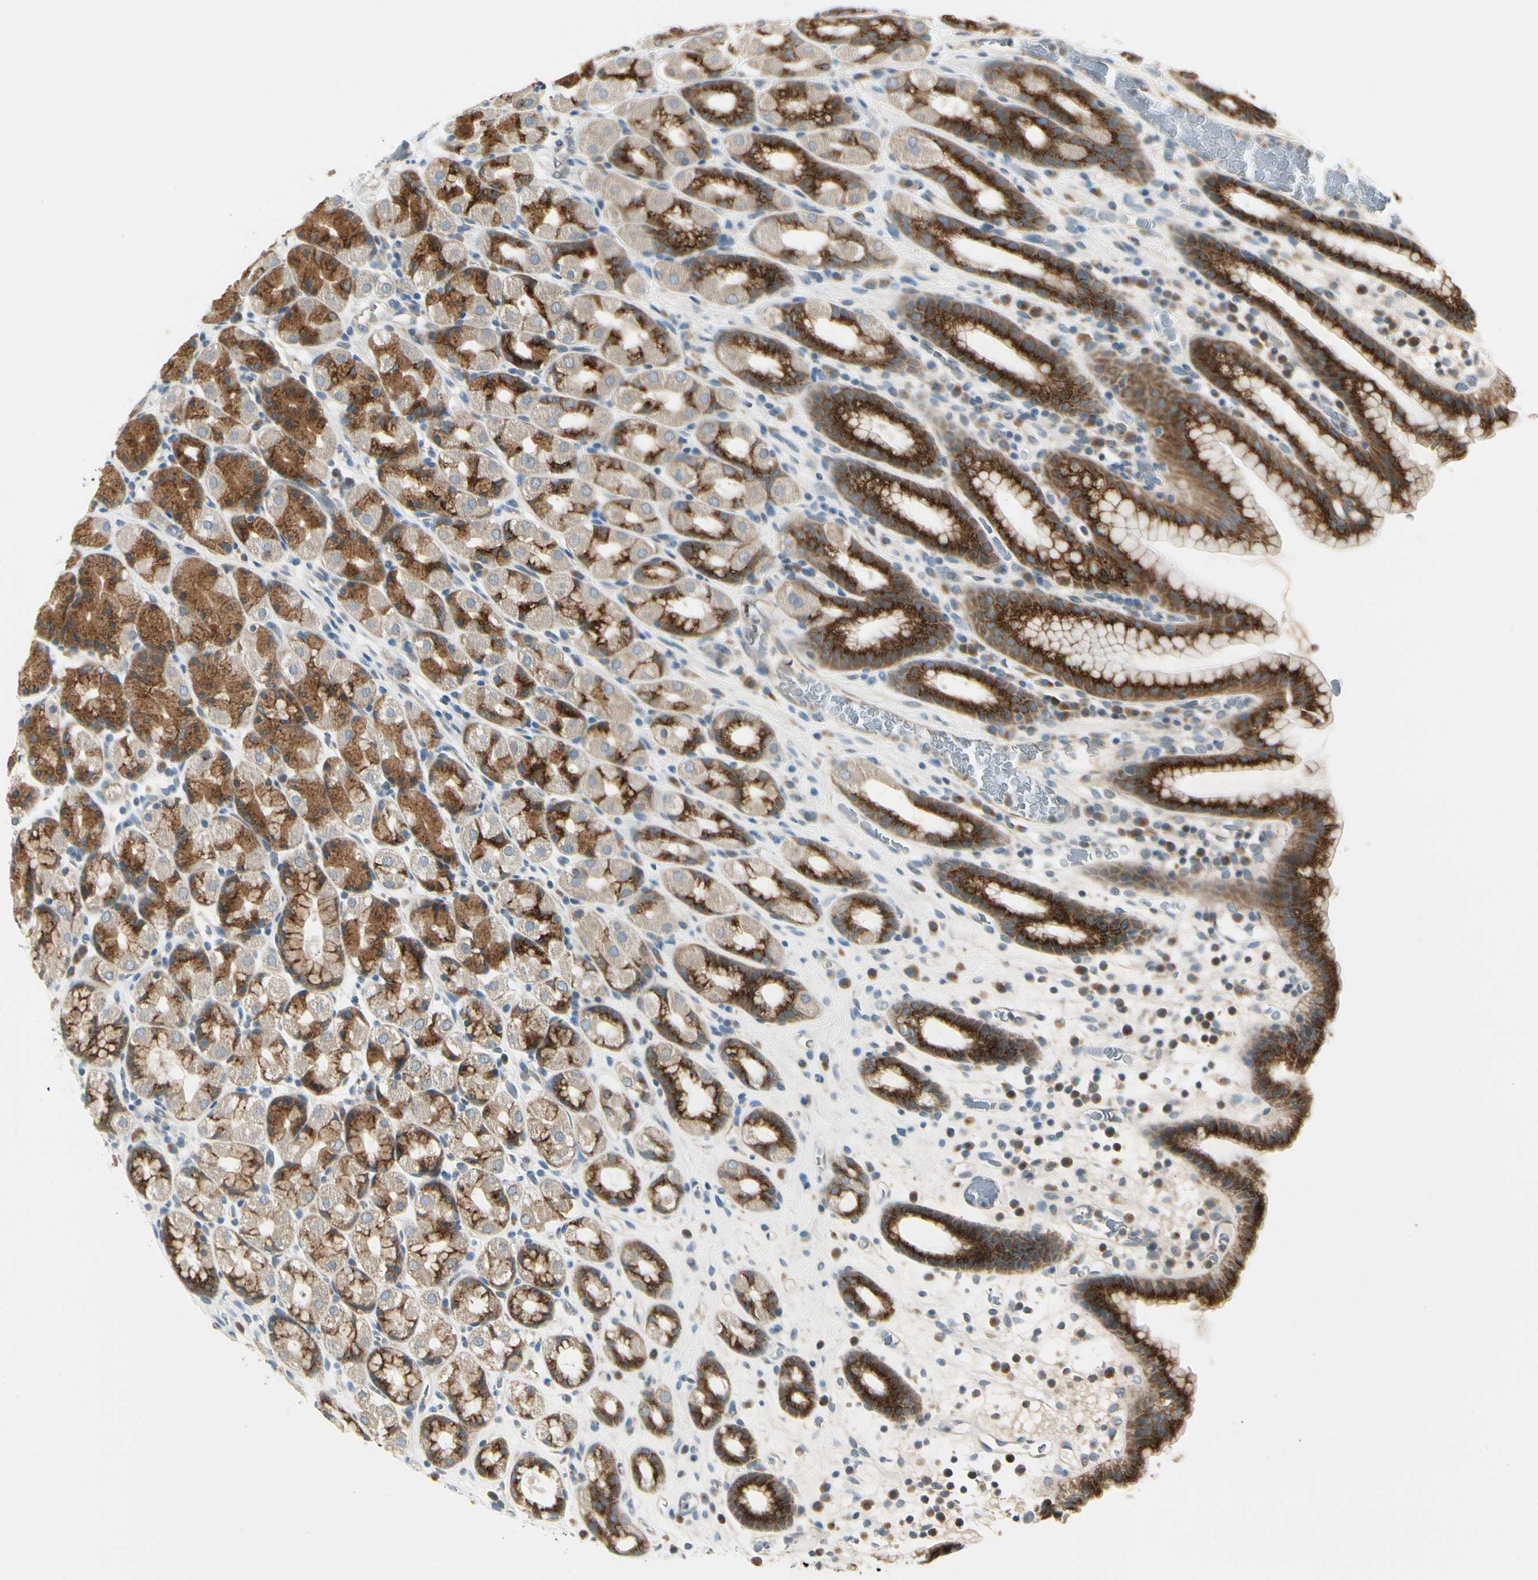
{"staining": {"intensity": "strong", "quantity": "25%-75%", "location": "cytoplasmic/membranous"}, "tissue": "stomach", "cell_type": "Glandular cells", "image_type": "normal", "snomed": [{"axis": "morphology", "description": "Normal tissue, NOS"}, {"axis": "topography", "description": "Stomach, upper"}], "caption": "Immunohistochemistry histopathology image of benign stomach: stomach stained using immunohistochemistry reveals high levels of strong protein expression localized specifically in the cytoplasmic/membranous of glandular cells, appearing as a cytoplasmic/membranous brown color.", "gene": "BNIP1", "patient": {"sex": "male", "age": 68}}